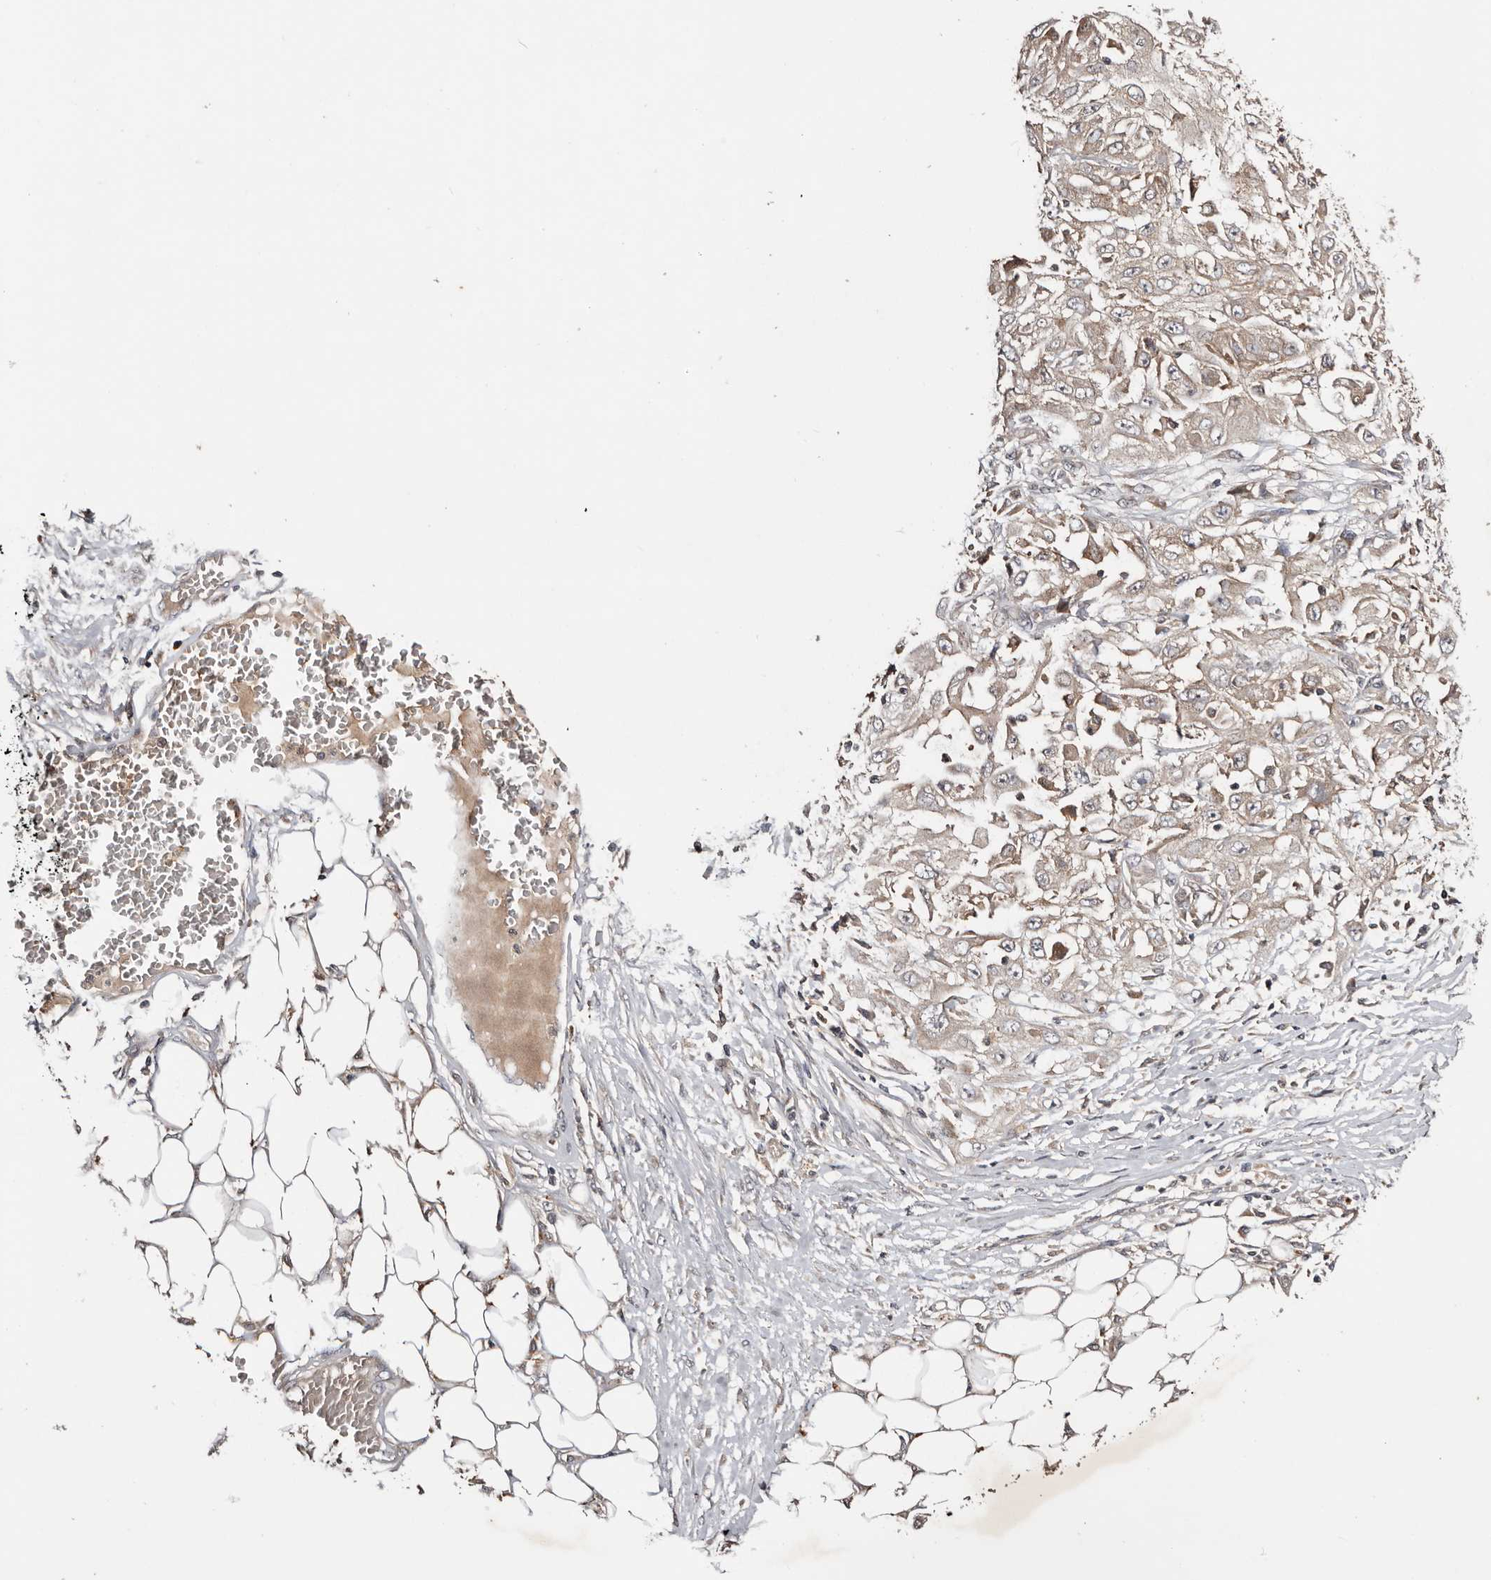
{"staining": {"intensity": "negative", "quantity": "none", "location": "none"}, "tissue": "skin cancer", "cell_type": "Tumor cells", "image_type": "cancer", "snomed": [{"axis": "morphology", "description": "Squamous cell carcinoma, NOS"}, {"axis": "morphology", "description": "Squamous cell carcinoma, metastatic, NOS"}, {"axis": "topography", "description": "Skin"}, {"axis": "topography", "description": "Lymph node"}], "caption": "Skin squamous cell carcinoma was stained to show a protein in brown. There is no significant expression in tumor cells. (DAB (3,3'-diaminobenzidine) IHC, high magnification).", "gene": "PKIB", "patient": {"sex": "male", "age": 75}}